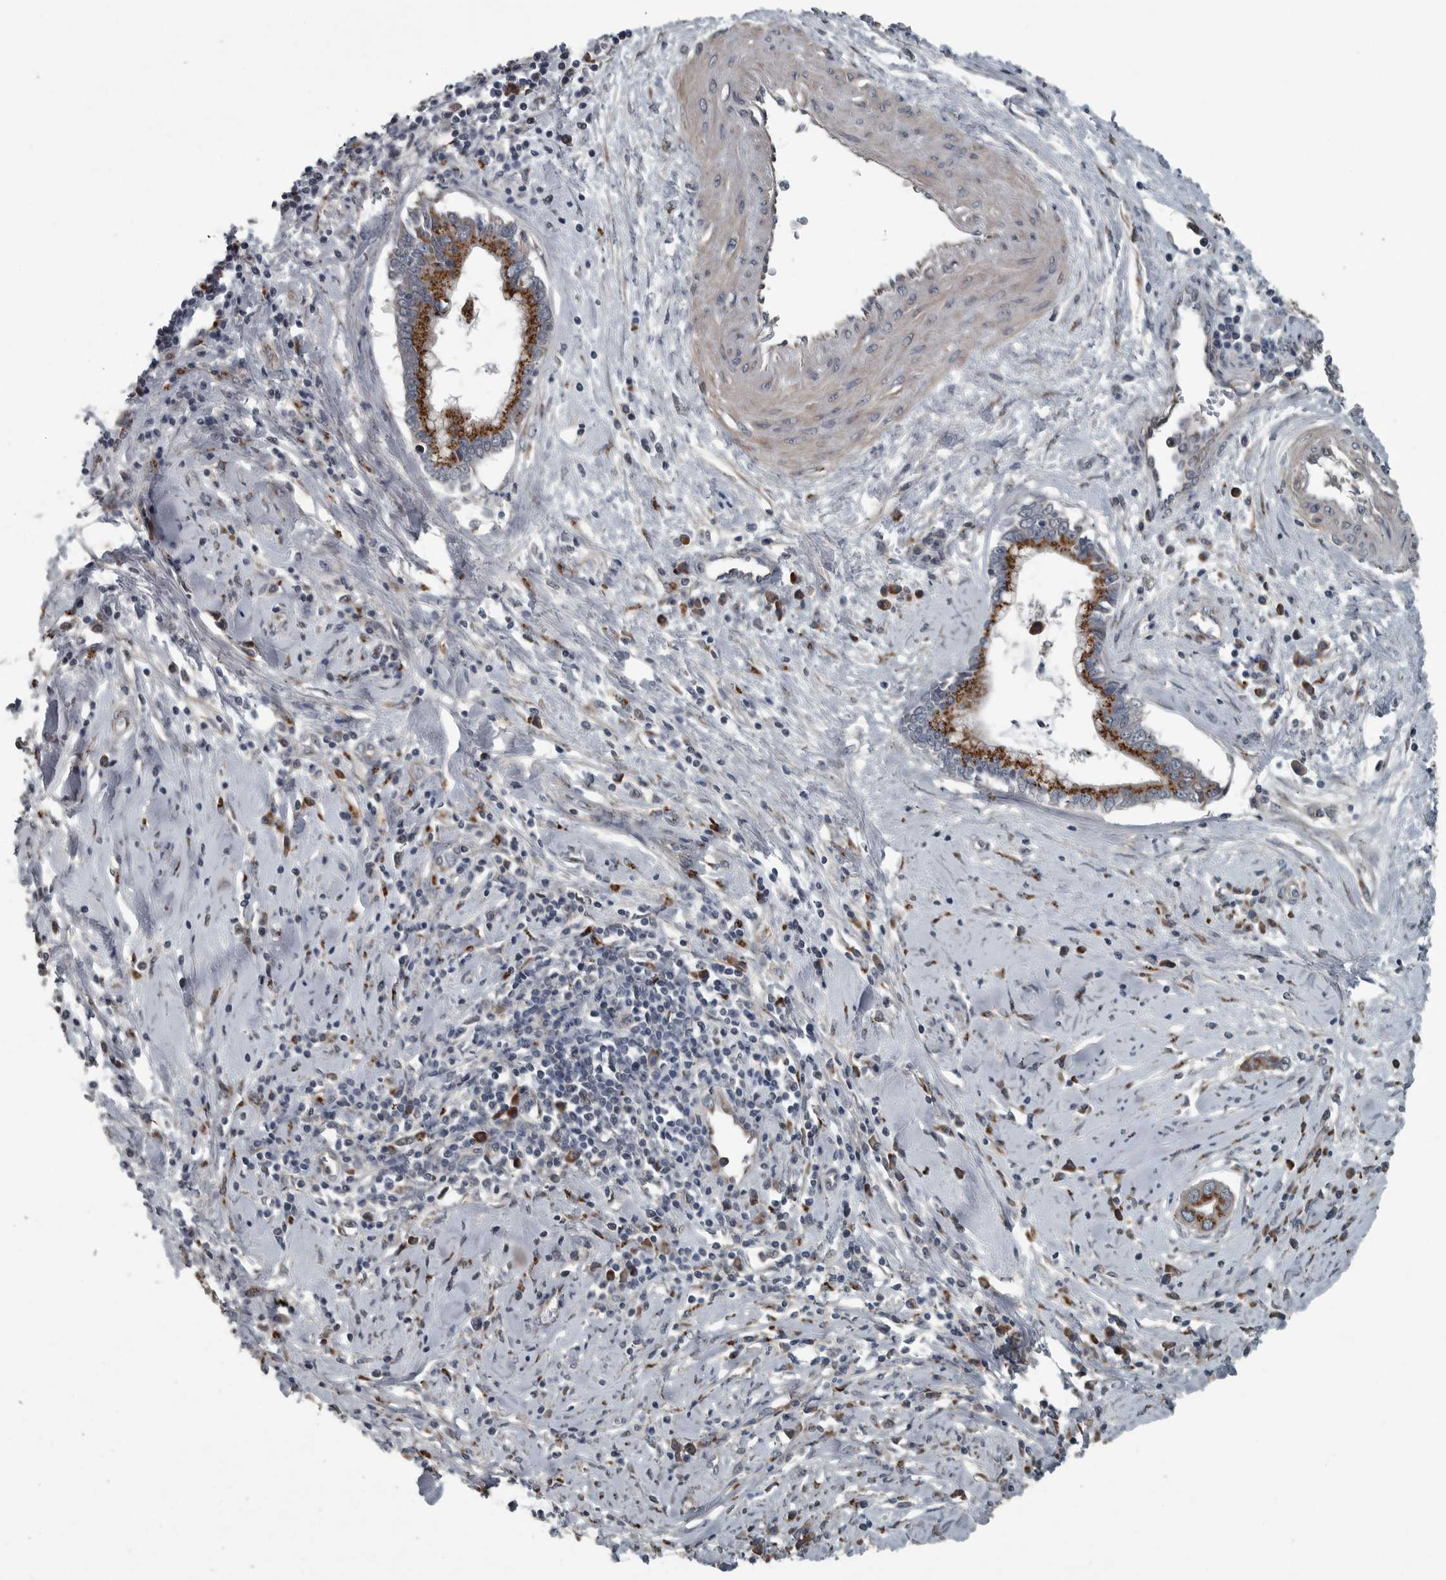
{"staining": {"intensity": "strong", "quantity": ">75%", "location": "cytoplasmic/membranous"}, "tissue": "cervical cancer", "cell_type": "Tumor cells", "image_type": "cancer", "snomed": [{"axis": "morphology", "description": "Adenocarcinoma, NOS"}, {"axis": "topography", "description": "Cervix"}], "caption": "Protein expression by IHC shows strong cytoplasmic/membranous positivity in approximately >75% of tumor cells in cervical cancer. The staining is performed using DAB brown chromogen to label protein expression. The nuclei are counter-stained blue using hematoxylin.", "gene": "ZNF345", "patient": {"sex": "female", "age": 44}}